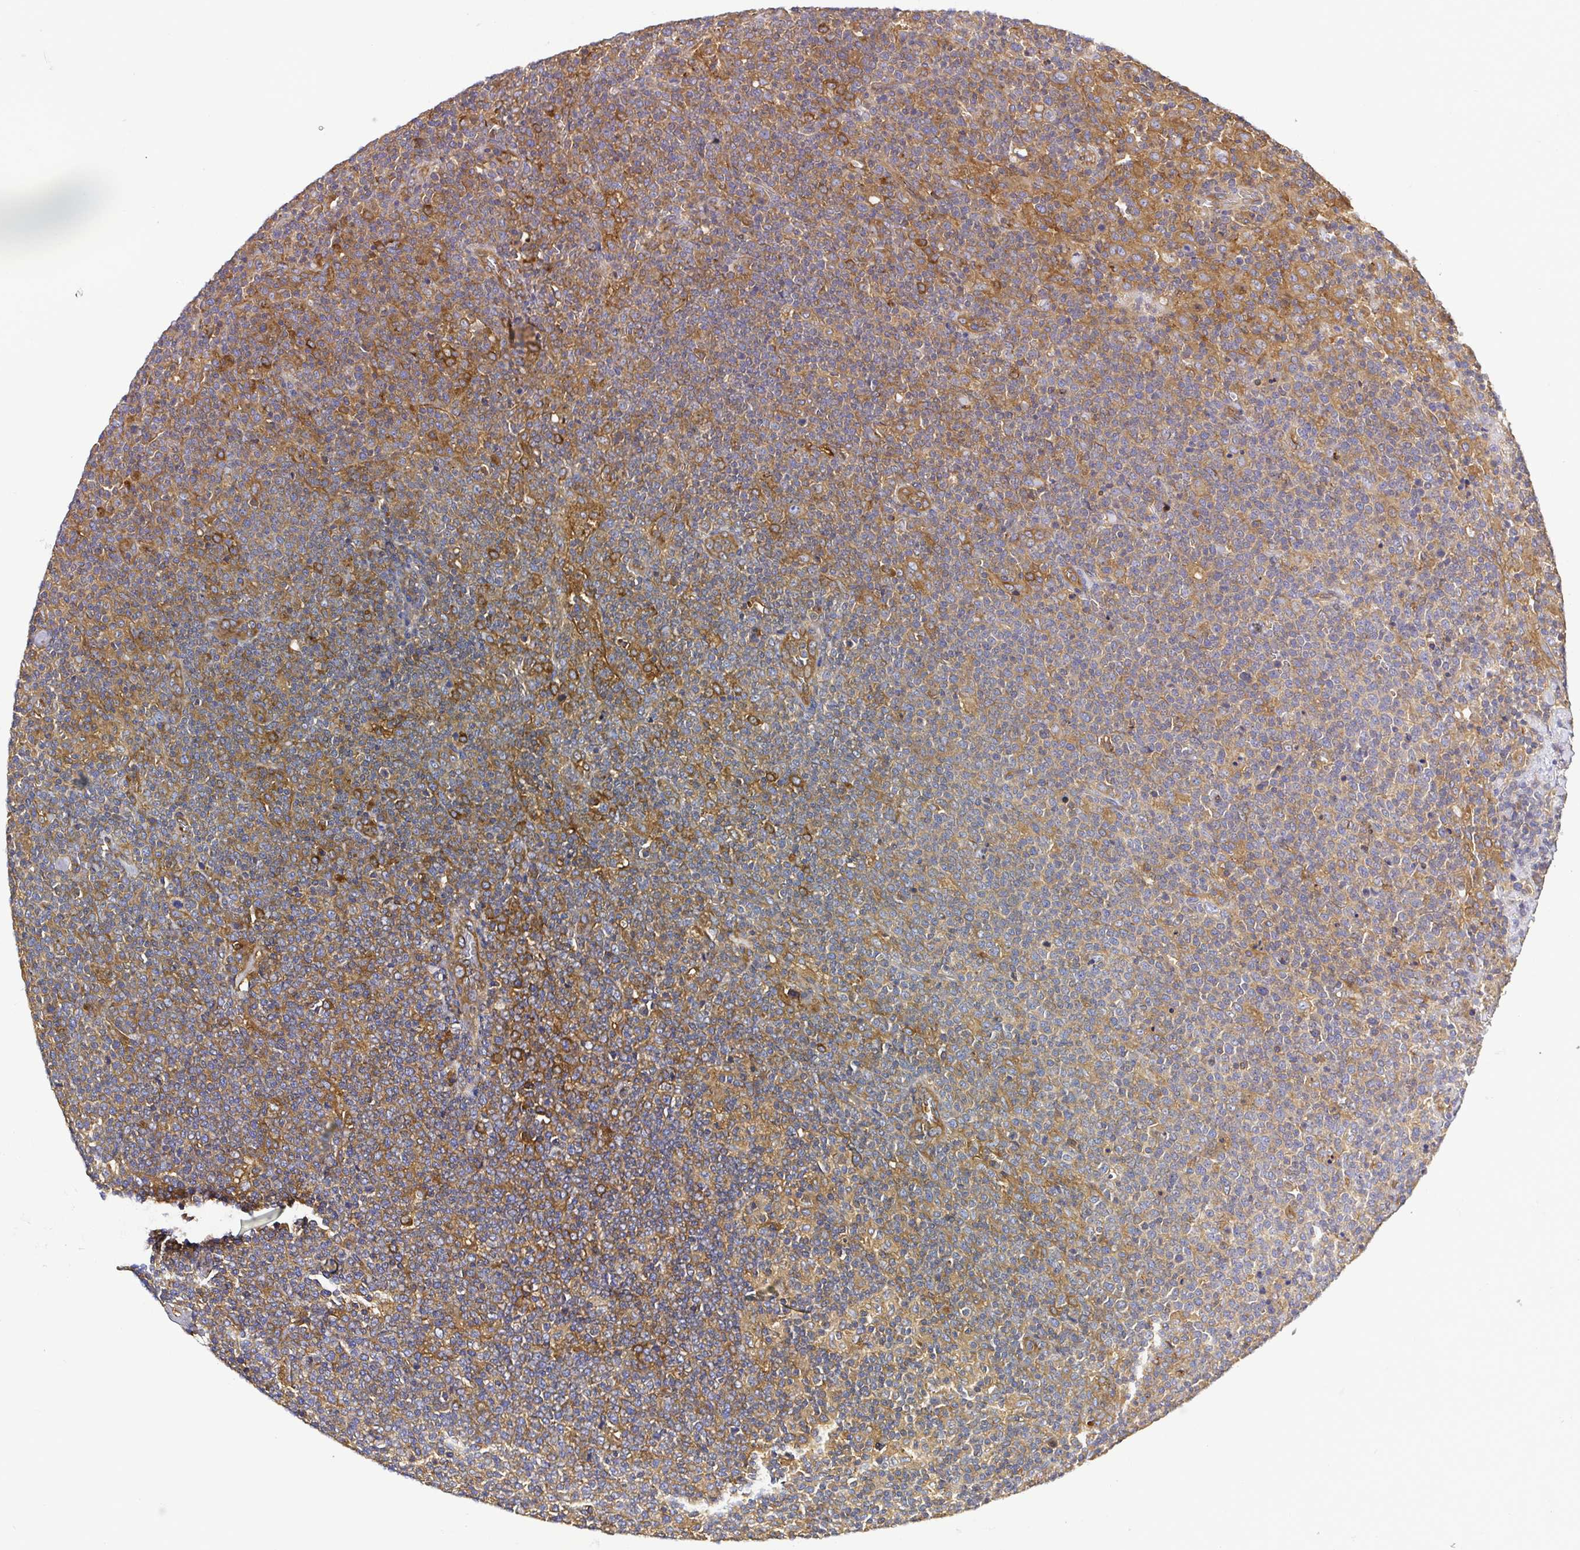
{"staining": {"intensity": "weak", "quantity": "<25%", "location": "cytoplasmic/membranous"}, "tissue": "lymphoma", "cell_type": "Tumor cells", "image_type": "cancer", "snomed": [{"axis": "morphology", "description": "Malignant lymphoma, non-Hodgkin's type, High grade"}, {"axis": "topography", "description": "Lymph node"}], "caption": "Tumor cells are negative for brown protein staining in malignant lymphoma, non-Hodgkin's type (high-grade). Brightfield microscopy of IHC stained with DAB (brown) and hematoxylin (blue), captured at high magnification.", "gene": "KIF5B", "patient": {"sex": "male", "age": 61}}